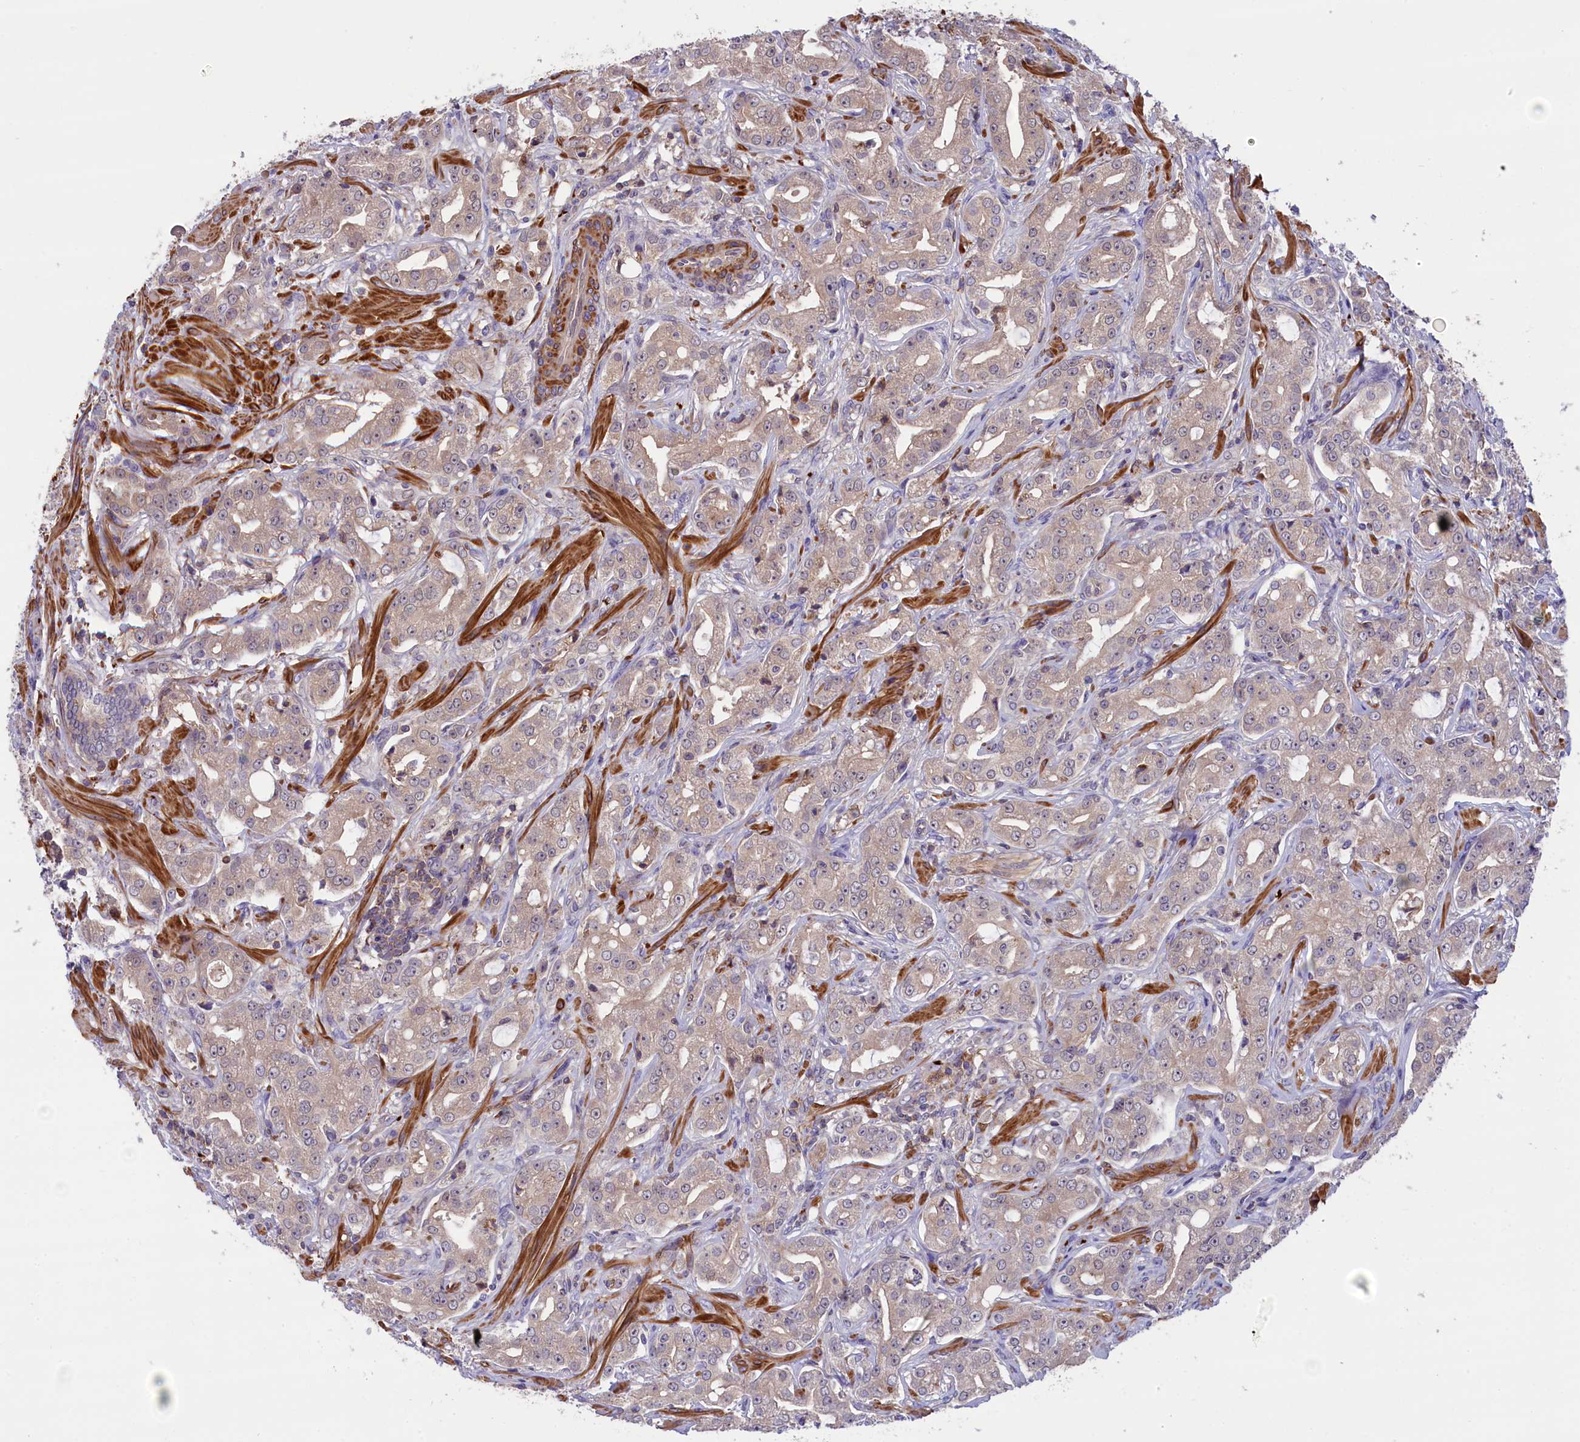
{"staining": {"intensity": "weak", "quantity": ">75%", "location": "cytoplasmic/membranous"}, "tissue": "prostate cancer", "cell_type": "Tumor cells", "image_type": "cancer", "snomed": [{"axis": "morphology", "description": "Adenocarcinoma, High grade"}, {"axis": "topography", "description": "Prostate"}], "caption": "Human adenocarcinoma (high-grade) (prostate) stained for a protein (brown) exhibits weak cytoplasmic/membranous positive expression in about >75% of tumor cells.", "gene": "HEATR3", "patient": {"sex": "male", "age": 63}}